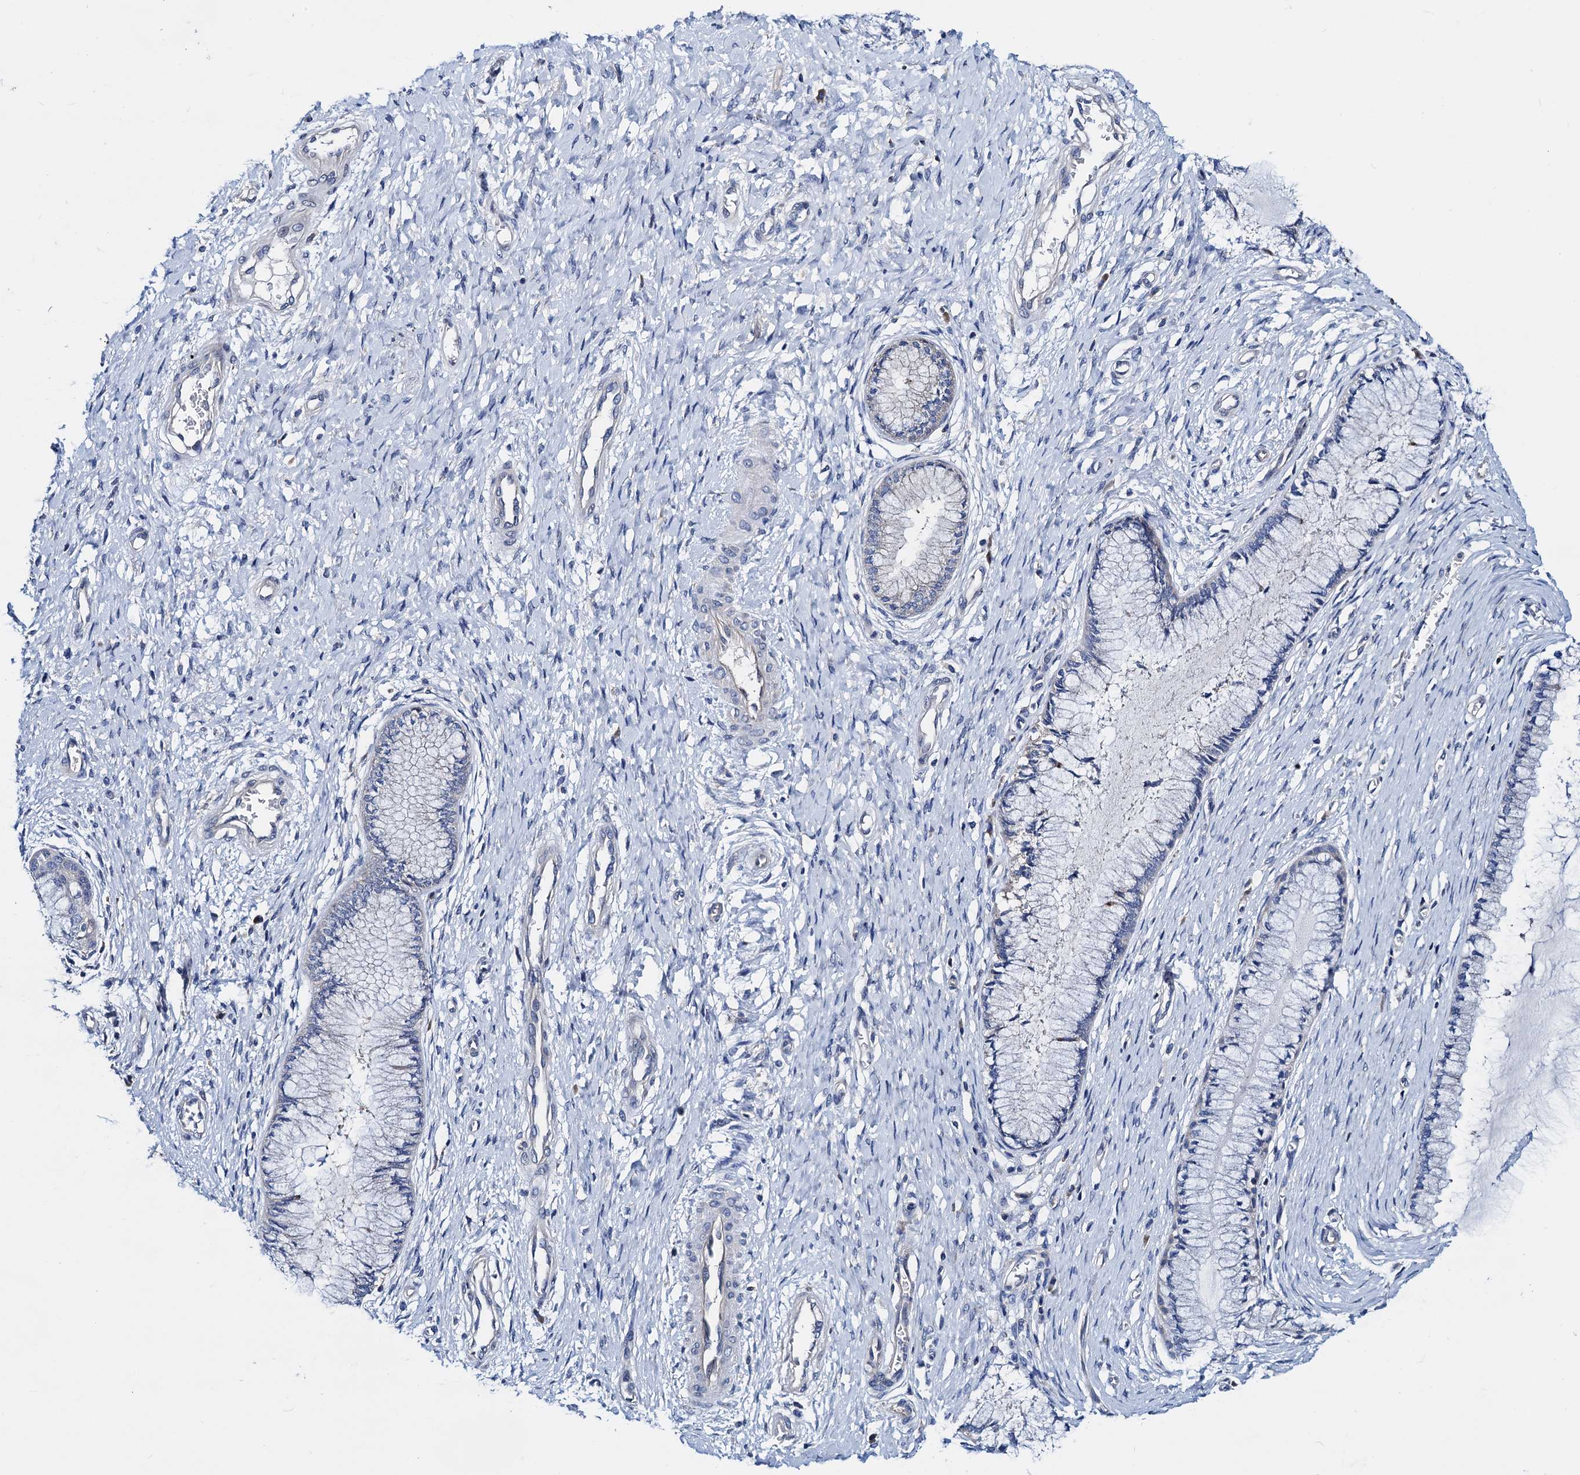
{"staining": {"intensity": "negative", "quantity": "none", "location": "none"}, "tissue": "cervix", "cell_type": "Glandular cells", "image_type": "normal", "snomed": [{"axis": "morphology", "description": "Normal tissue, NOS"}, {"axis": "topography", "description": "Cervix"}], "caption": "Glandular cells show no significant protein positivity in benign cervix. Brightfield microscopy of immunohistochemistry (IHC) stained with DAB (3,3'-diaminobenzidine) (brown) and hematoxylin (blue), captured at high magnification.", "gene": "GCOM1", "patient": {"sex": "female", "age": 55}}